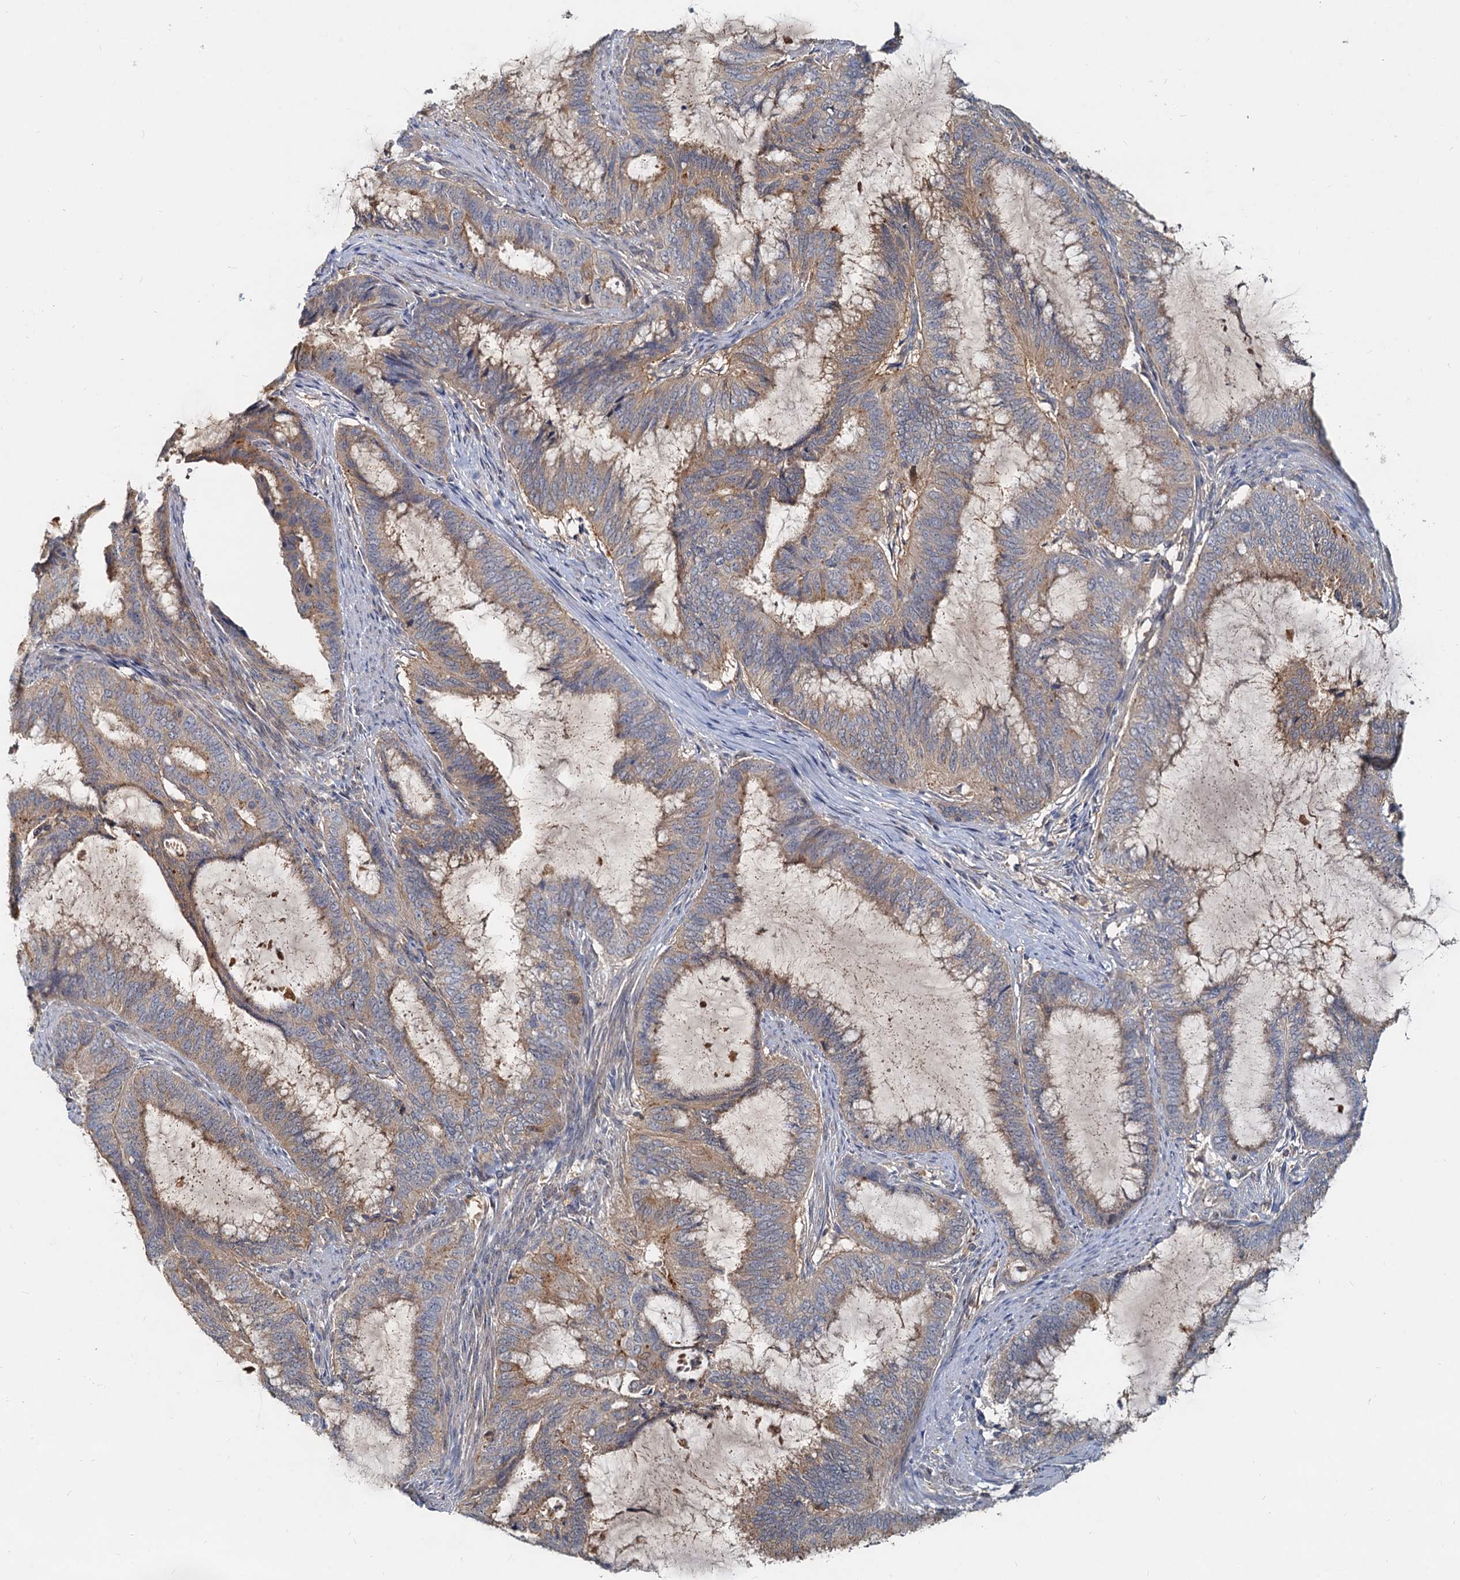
{"staining": {"intensity": "weak", "quantity": ">75%", "location": "cytoplasmic/membranous"}, "tissue": "endometrial cancer", "cell_type": "Tumor cells", "image_type": "cancer", "snomed": [{"axis": "morphology", "description": "Adenocarcinoma, NOS"}, {"axis": "topography", "description": "Endometrium"}], "caption": "This image reveals endometrial cancer (adenocarcinoma) stained with IHC to label a protein in brown. The cytoplasmic/membranous of tumor cells show weak positivity for the protein. Nuclei are counter-stained blue.", "gene": "TOLLIP", "patient": {"sex": "female", "age": 51}}